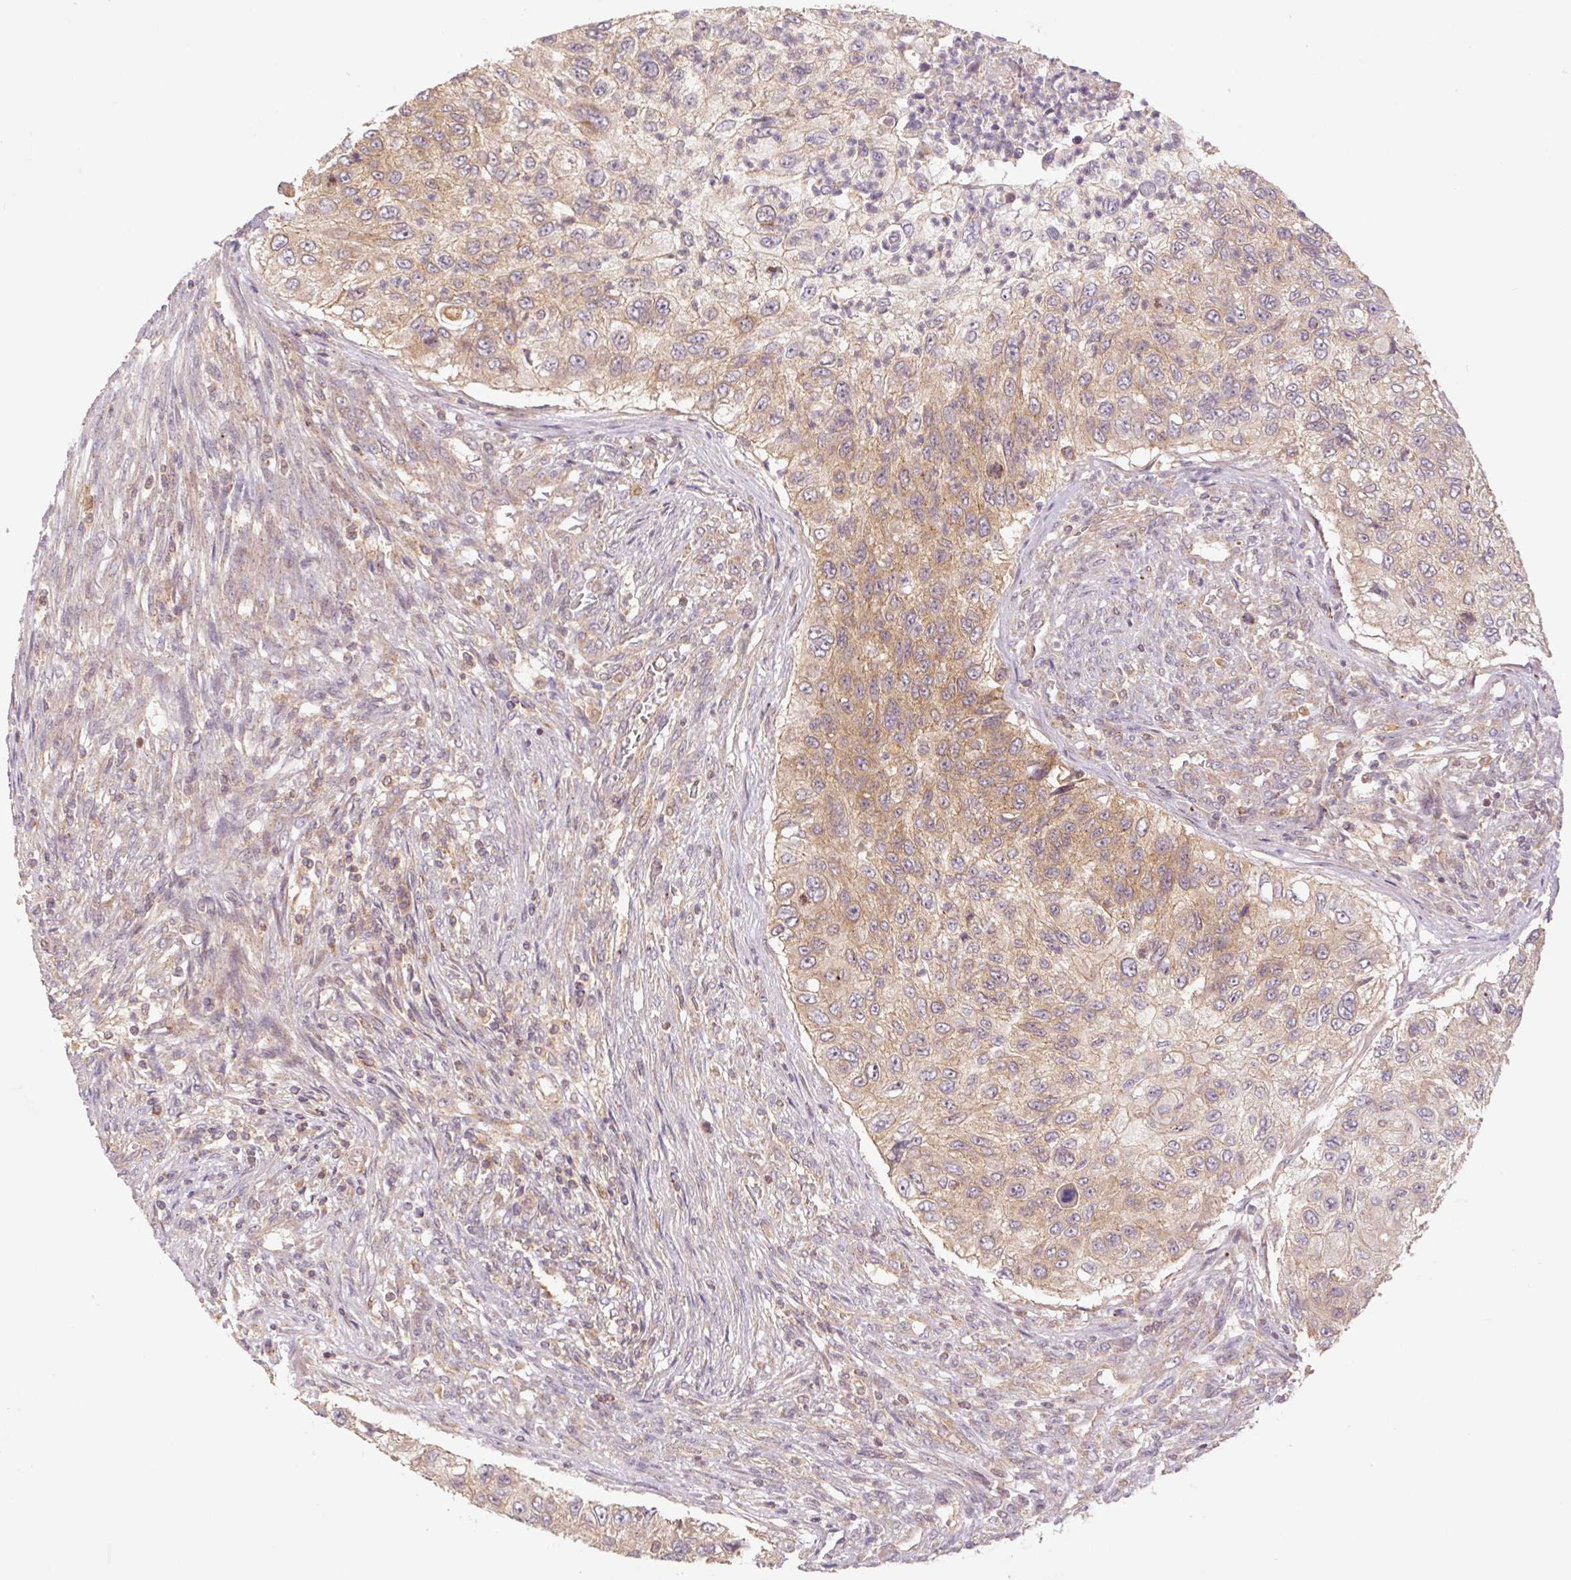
{"staining": {"intensity": "weak", "quantity": "25%-75%", "location": "cytoplasmic/membranous"}, "tissue": "urothelial cancer", "cell_type": "Tumor cells", "image_type": "cancer", "snomed": [{"axis": "morphology", "description": "Urothelial carcinoma, High grade"}, {"axis": "topography", "description": "Urinary bladder"}], "caption": "Protein expression analysis of high-grade urothelial carcinoma reveals weak cytoplasmic/membranous staining in about 25%-75% of tumor cells.", "gene": "MTHFD1", "patient": {"sex": "female", "age": 60}}